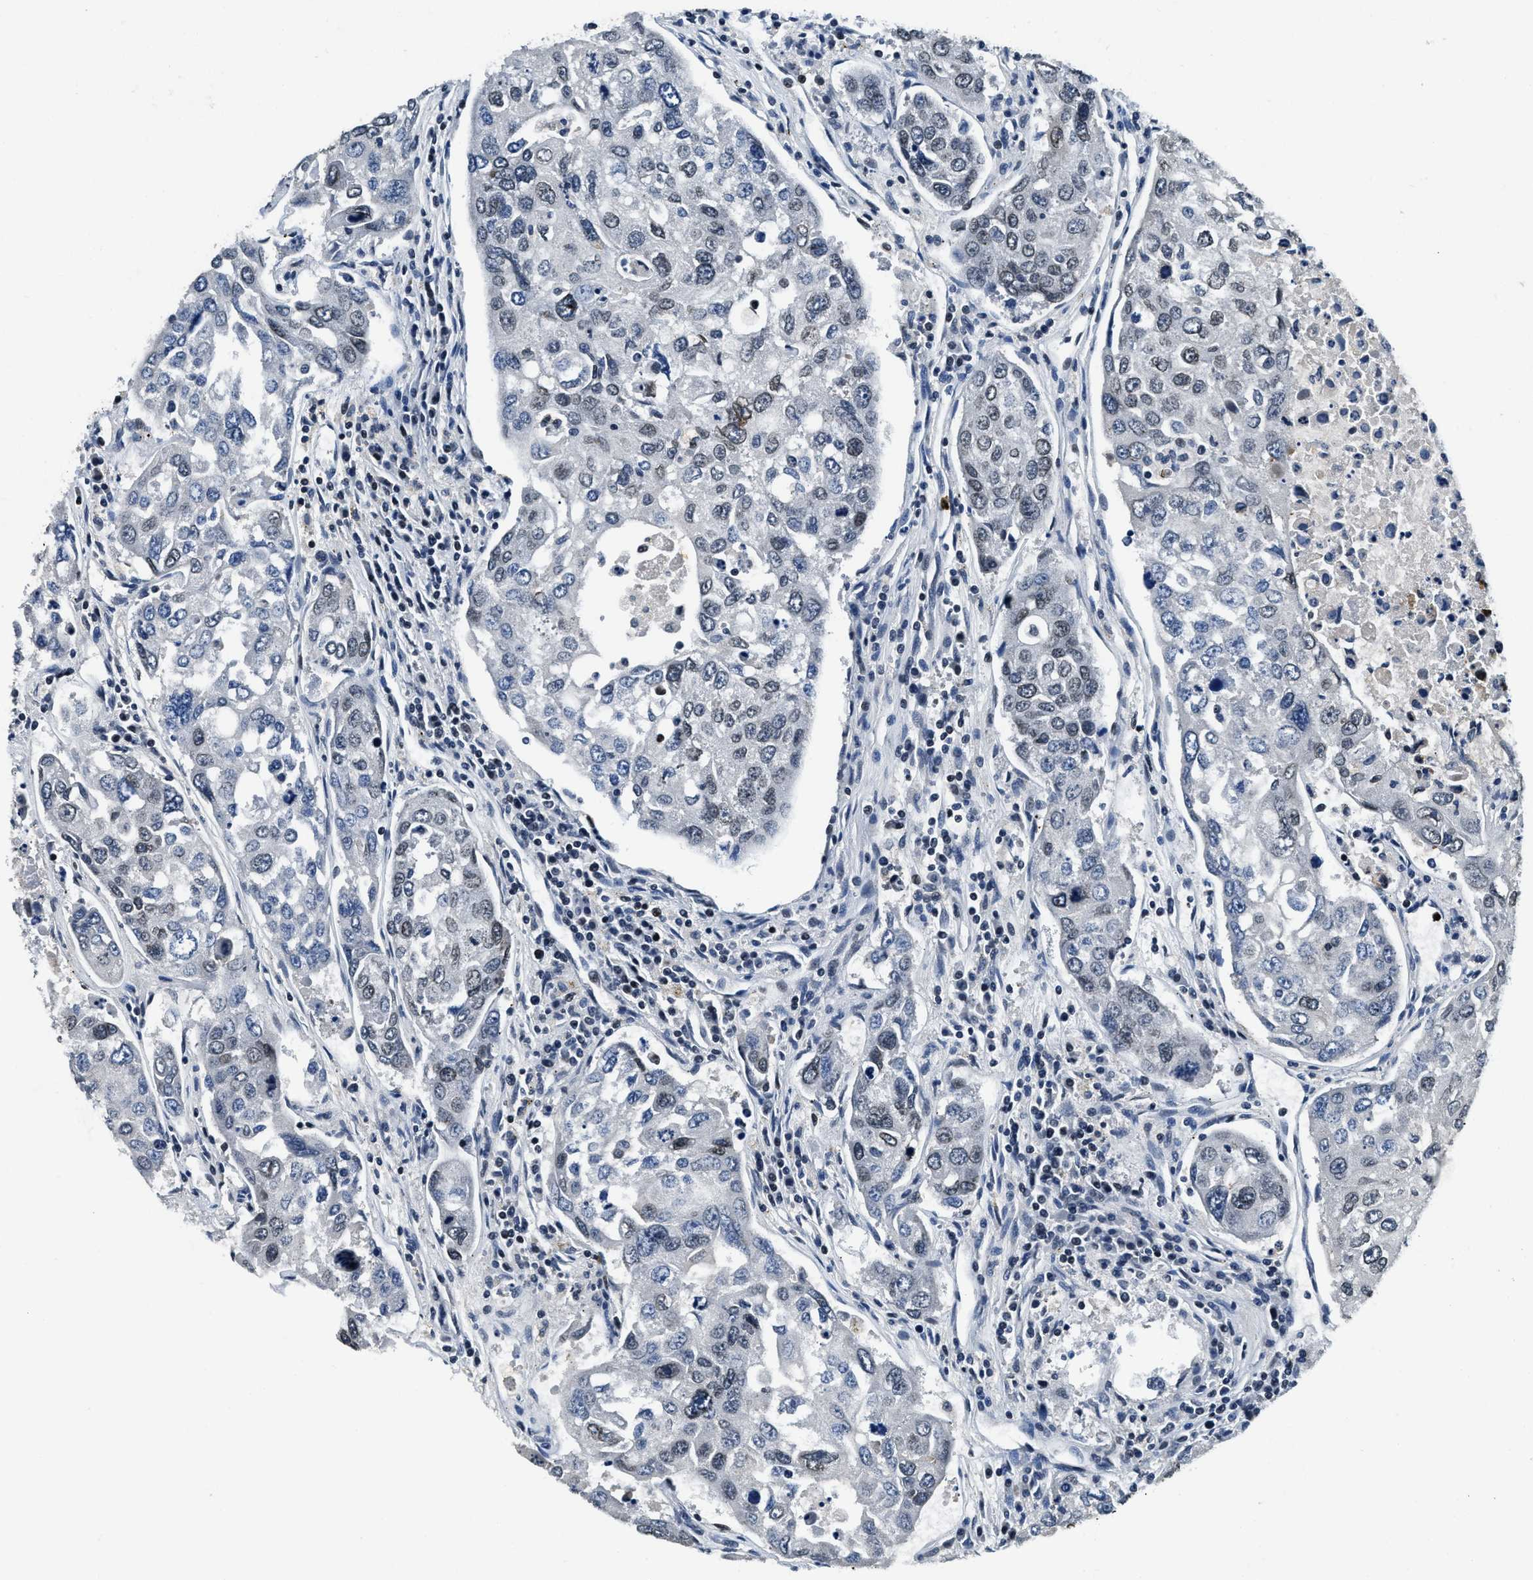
{"staining": {"intensity": "weak", "quantity": "<25%", "location": "nuclear"}, "tissue": "urothelial cancer", "cell_type": "Tumor cells", "image_type": "cancer", "snomed": [{"axis": "morphology", "description": "Urothelial carcinoma, High grade"}, {"axis": "topography", "description": "Lymph node"}, {"axis": "topography", "description": "Urinary bladder"}], "caption": "This micrograph is of urothelial cancer stained with immunohistochemistry (IHC) to label a protein in brown with the nuclei are counter-stained blue. There is no positivity in tumor cells.", "gene": "ZC3HC1", "patient": {"sex": "male", "age": 51}}